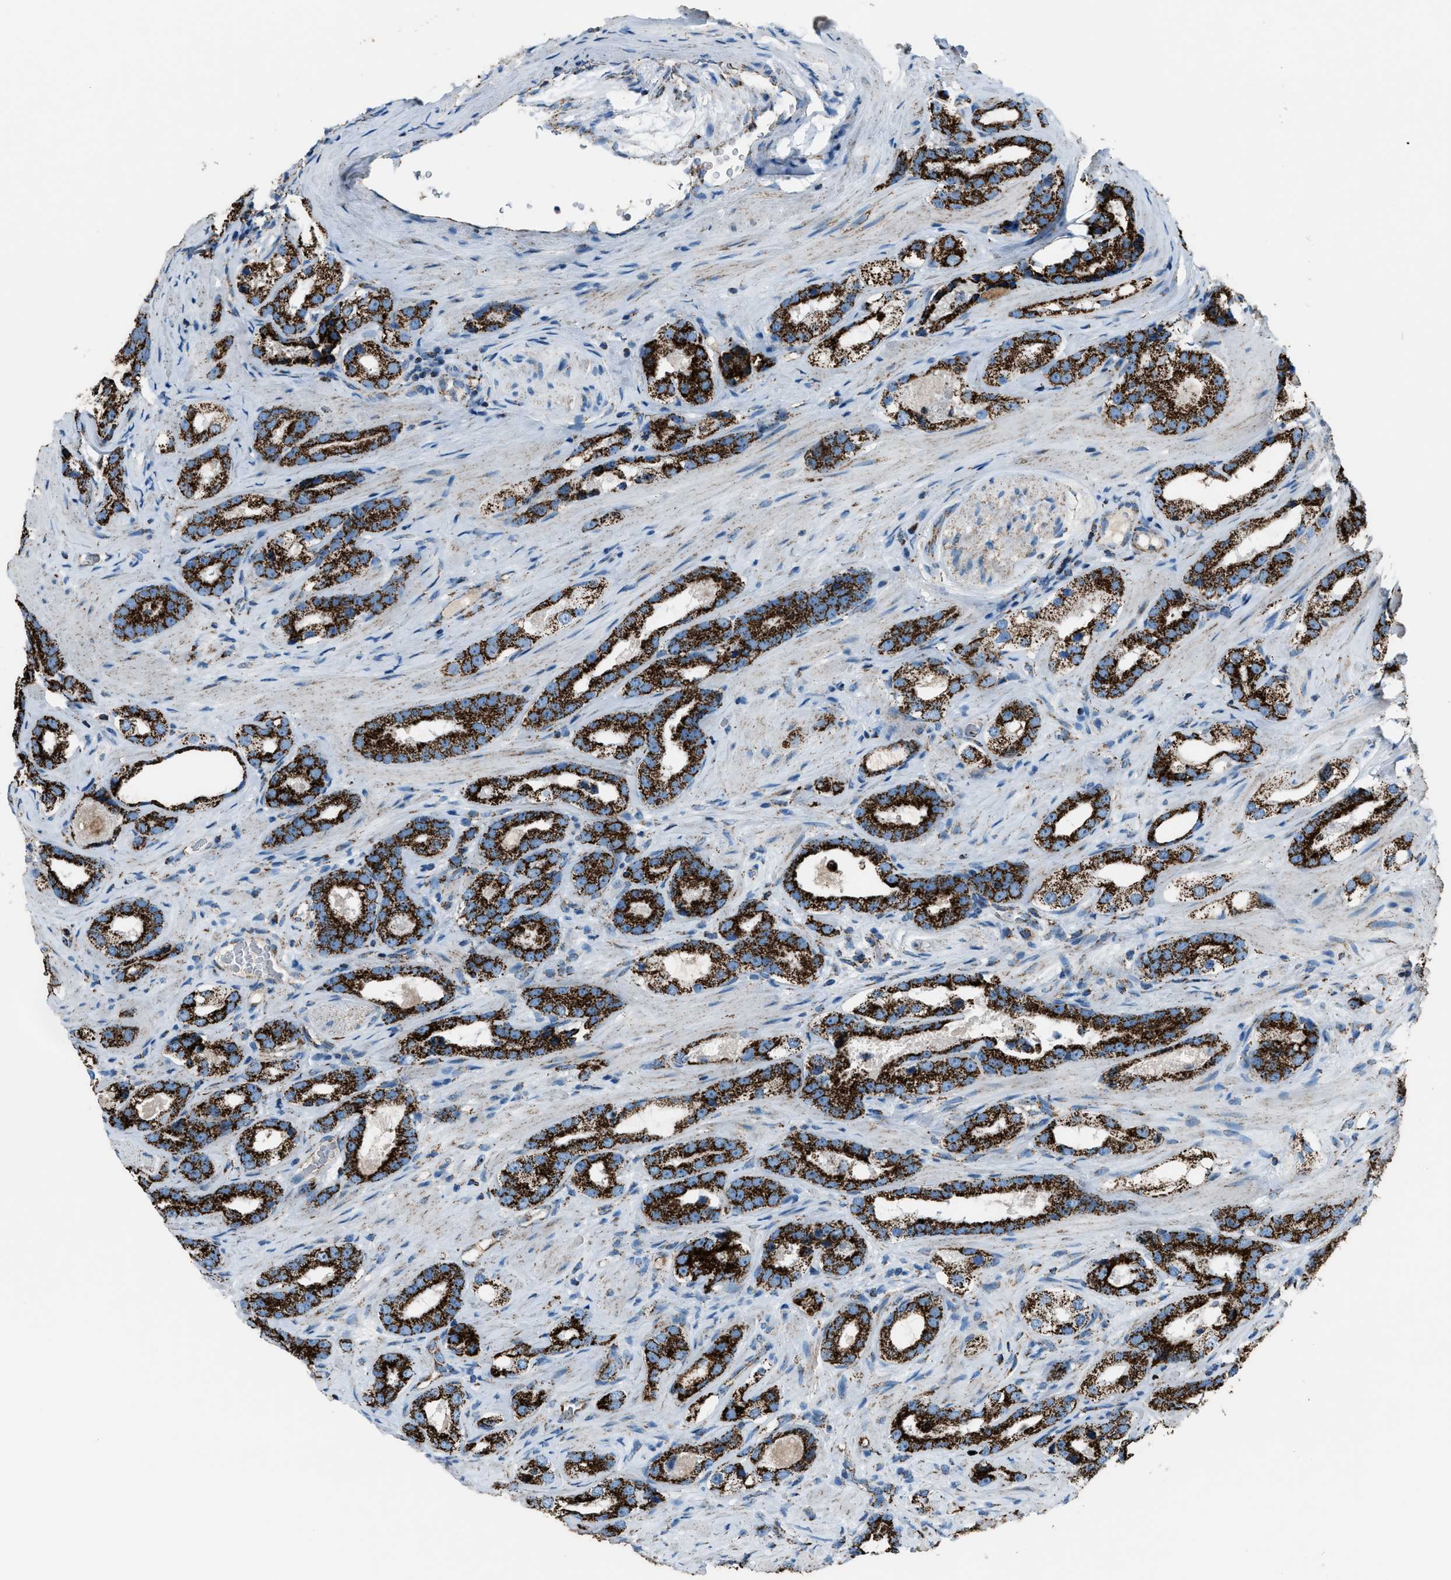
{"staining": {"intensity": "strong", "quantity": ">75%", "location": "cytoplasmic/membranous"}, "tissue": "prostate cancer", "cell_type": "Tumor cells", "image_type": "cancer", "snomed": [{"axis": "morphology", "description": "Adenocarcinoma, High grade"}, {"axis": "topography", "description": "Prostate"}], "caption": "Brown immunohistochemical staining in human prostate cancer demonstrates strong cytoplasmic/membranous staining in approximately >75% of tumor cells.", "gene": "MDH2", "patient": {"sex": "male", "age": 63}}